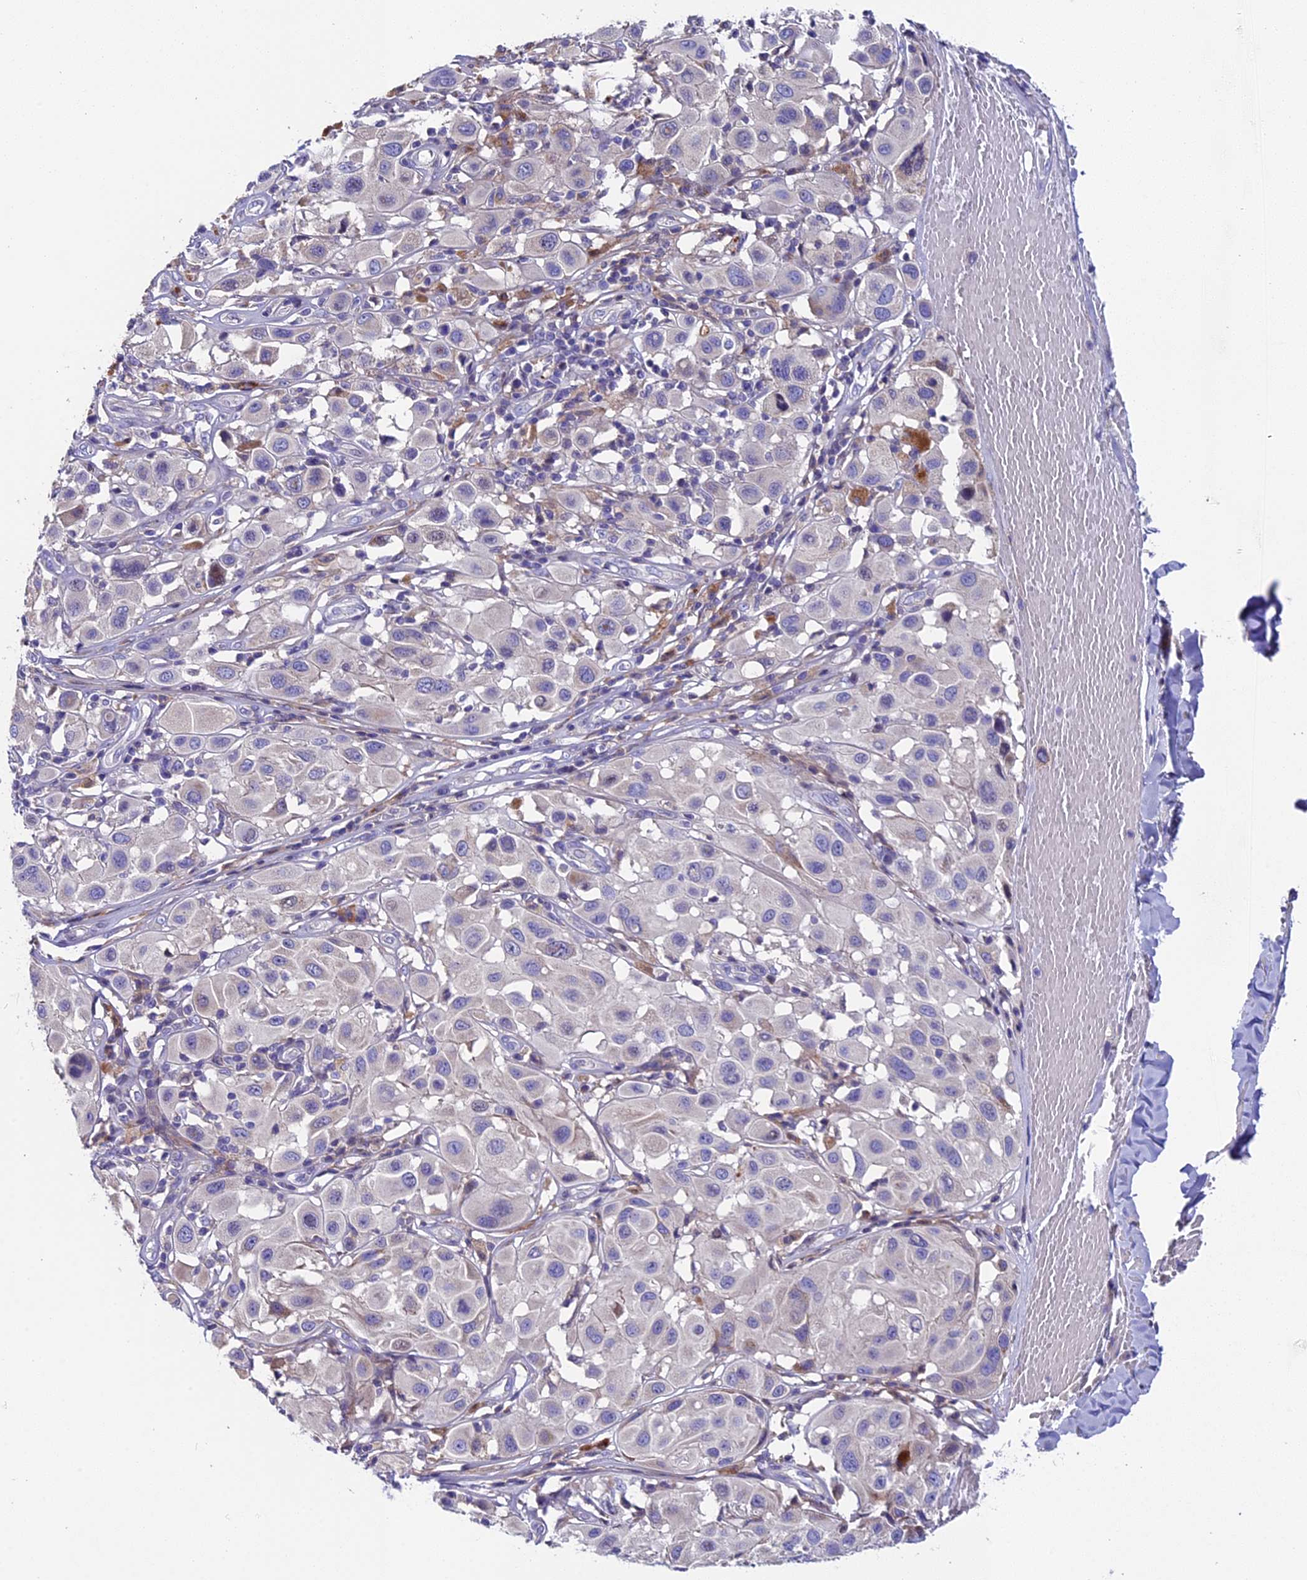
{"staining": {"intensity": "negative", "quantity": "none", "location": "none"}, "tissue": "melanoma", "cell_type": "Tumor cells", "image_type": "cancer", "snomed": [{"axis": "morphology", "description": "Malignant melanoma, Metastatic site"}, {"axis": "topography", "description": "Skin"}], "caption": "The IHC micrograph has no significant staining in tumor cells of malignant melanoma (metastatic site) tissue.", "gene": "PIGU", "patient": {"sex": "male", "age": 41}}